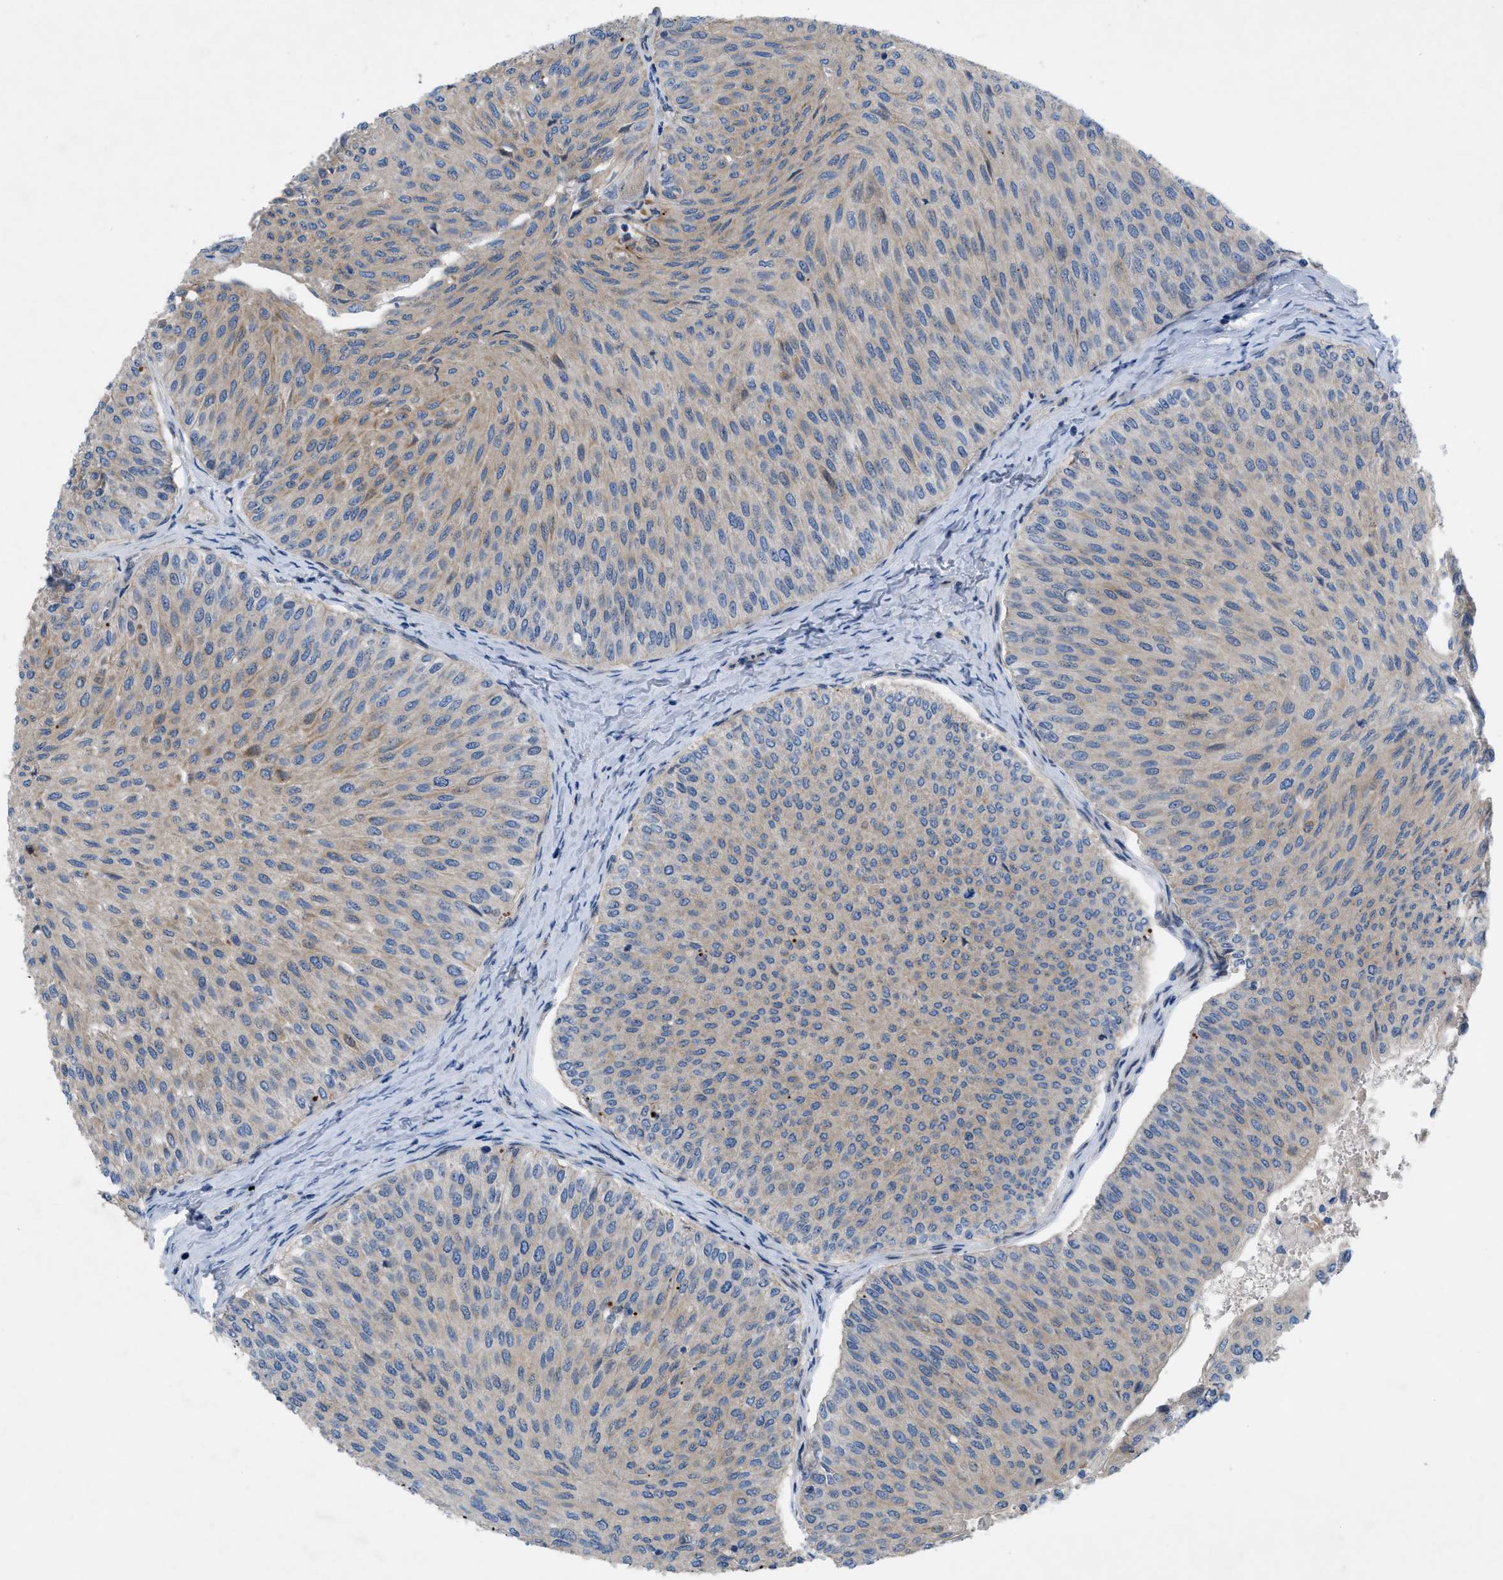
{"staining": {"intensity": "weak", "quantity": "25%-75%", "location": "cytoplasmic/membranous"}, "tissue": "urothelial cancer", "cell_type": "Tumor cells", "image_type": "cancer", "snomed": [{"axis": "morphology", "description": "Urothelial carcinoma, Low grade"}, {"axis": "topography", "description": "Urinary bladder"}], "caption": "Urothelial cancer stained for a protein demonstrates weak cytoplasmic/membranous positivity in tumor cells. (brown staining indicates protein expression, while blue staining denotes nuclei).", "gene": "NDEL1", "patient": {"sex": "male", "age": 78}}